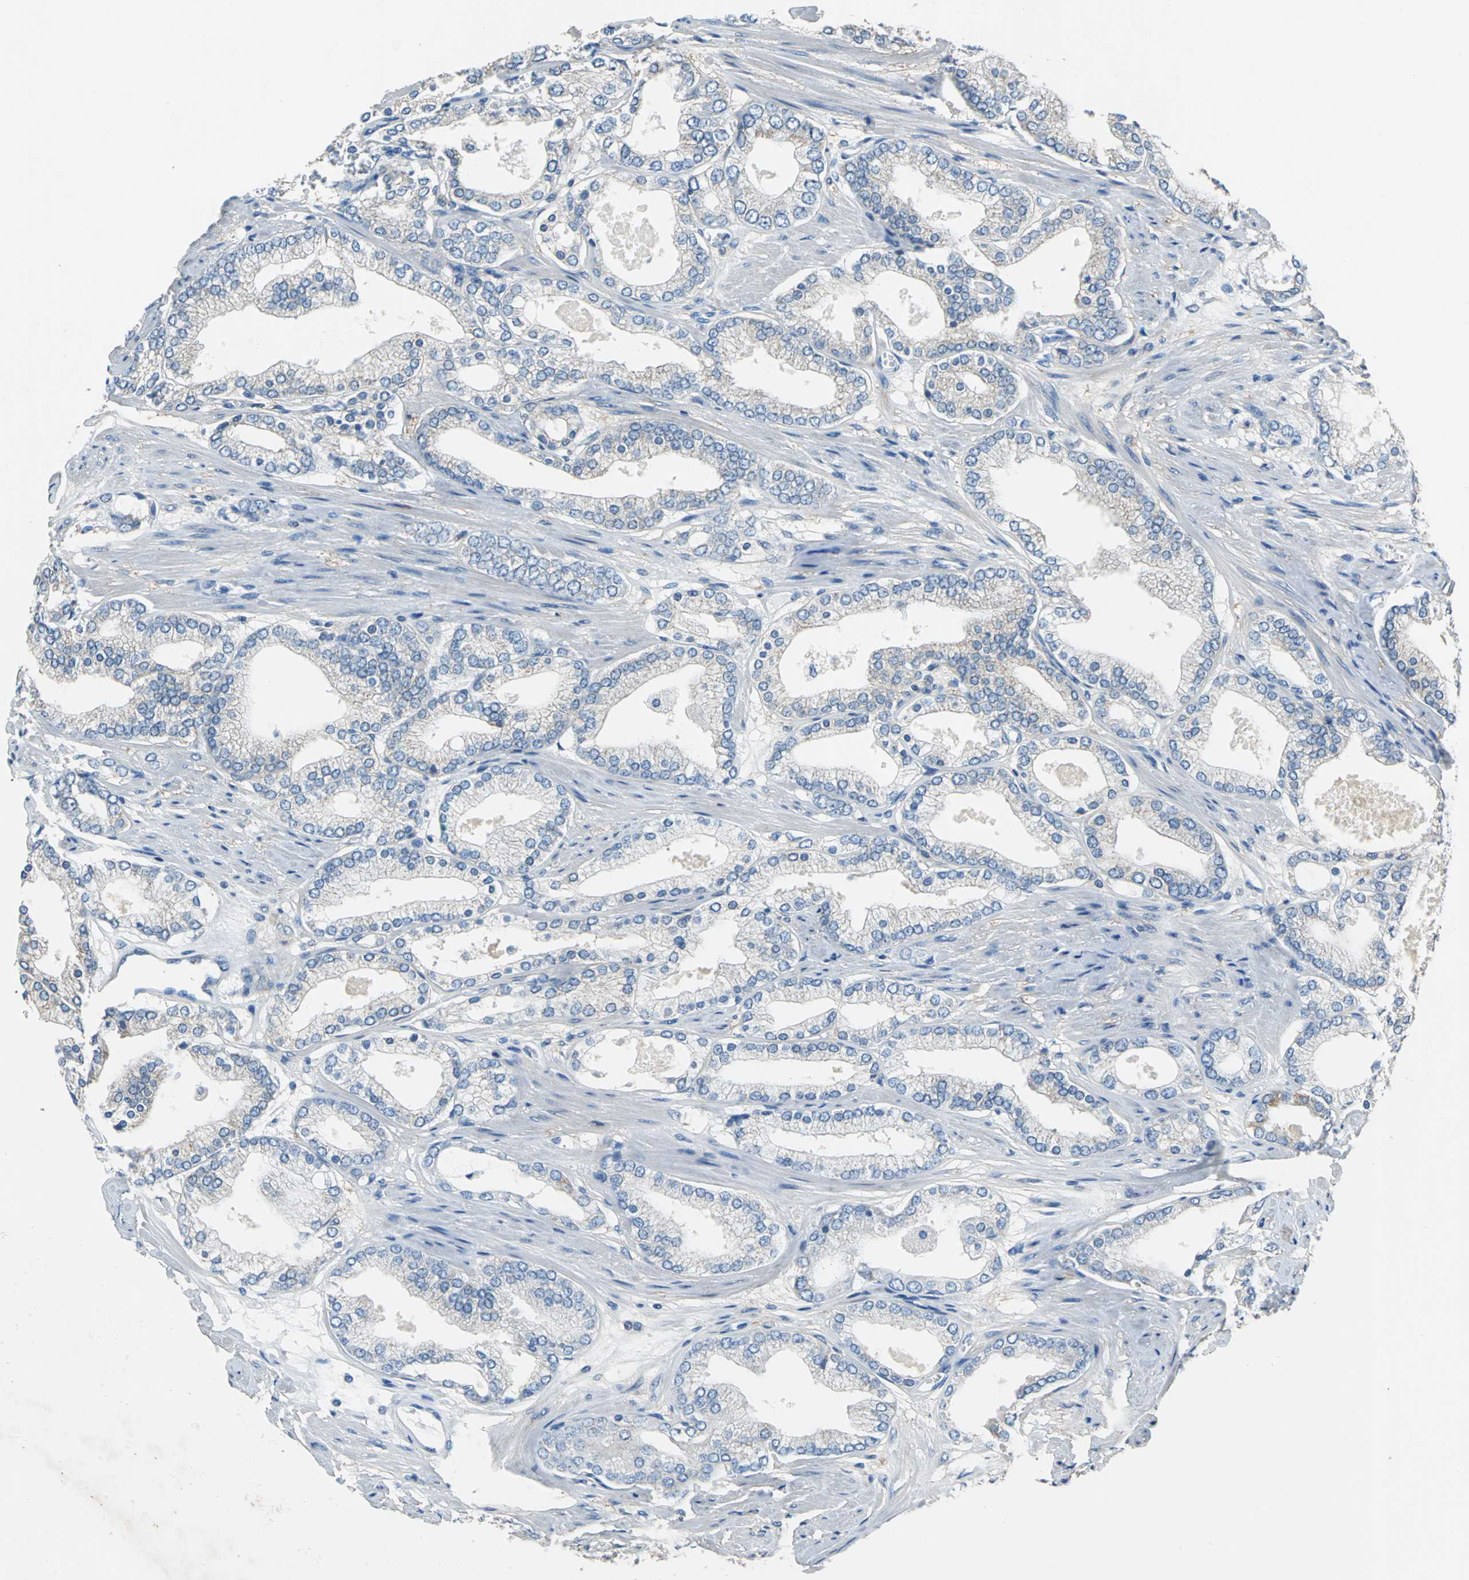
{"staining": {"intensity": "negative", "quantity": "none", "location": "none"}, "tissue": "prostate cancer", "cell_type": "Tumor cells", "image_type": "cancer", "snomed": [{"axis": "morphology", "description": "Adenocarcinoma, High grade"}, {"axis": "topography", "description": "Prostate"}], "caption": "There is no significant staining in tumor cells of prostate cancer (adenocarcinoma (high-grade)).", "gene": "PRKCA", "patient": {"sex": "male", "age": 61}}